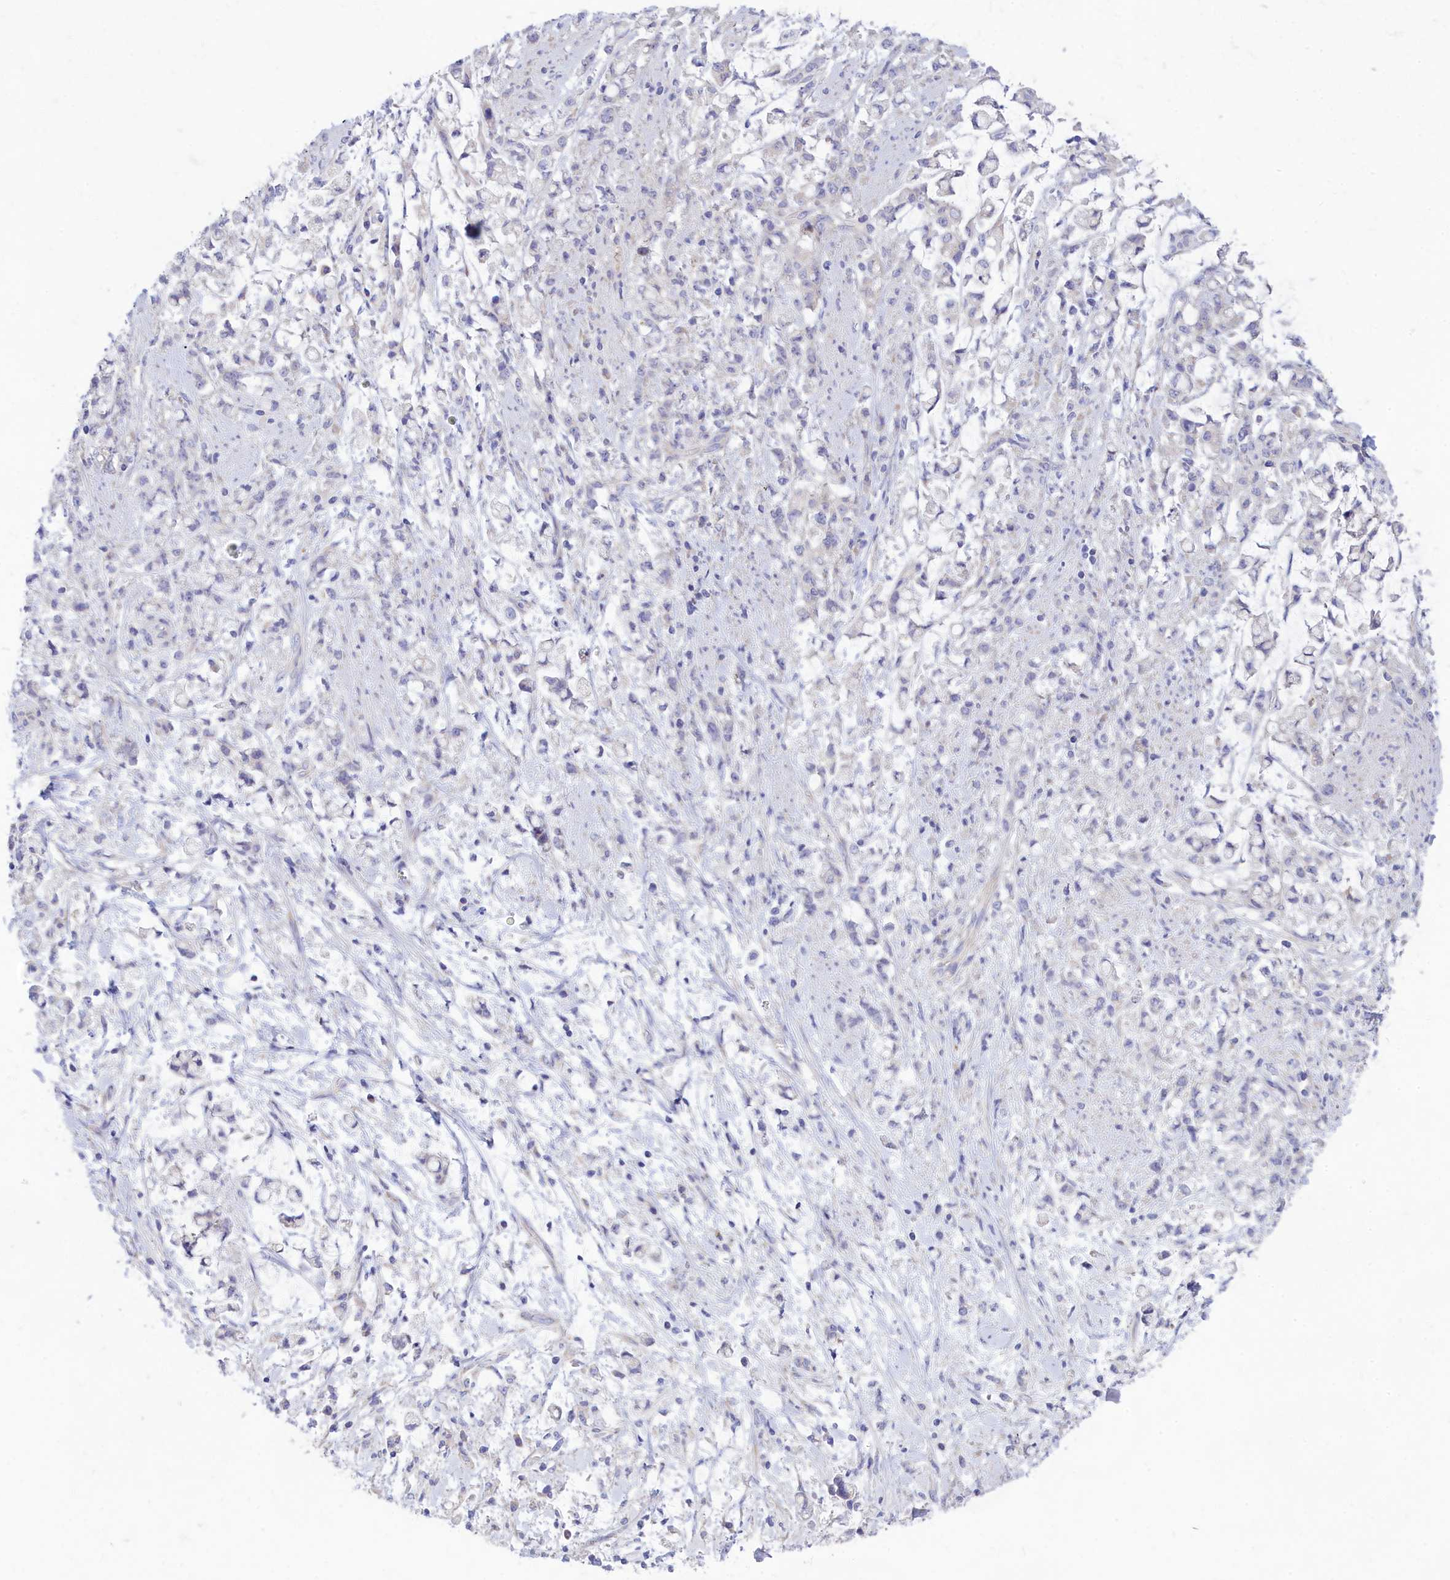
{"staining": {"intensity": "negative", "quantity": "none", "location": "none"}, "tissue": "stomach cancer", "cell_type": "Tumor cells", "image_type": "cancer", "snomed": [{"axis": "morphology", "description": "Adenocarcinoma, NOS"}, {"axis": "topography", "description": "Stomach"}], "caption": "The immunohistochemistry histopathology image has no significant expression in tumor cells of stomach cancer tissue.", "gene": "TMEM30B", "patient": {"sex": "female", "age": 60}}